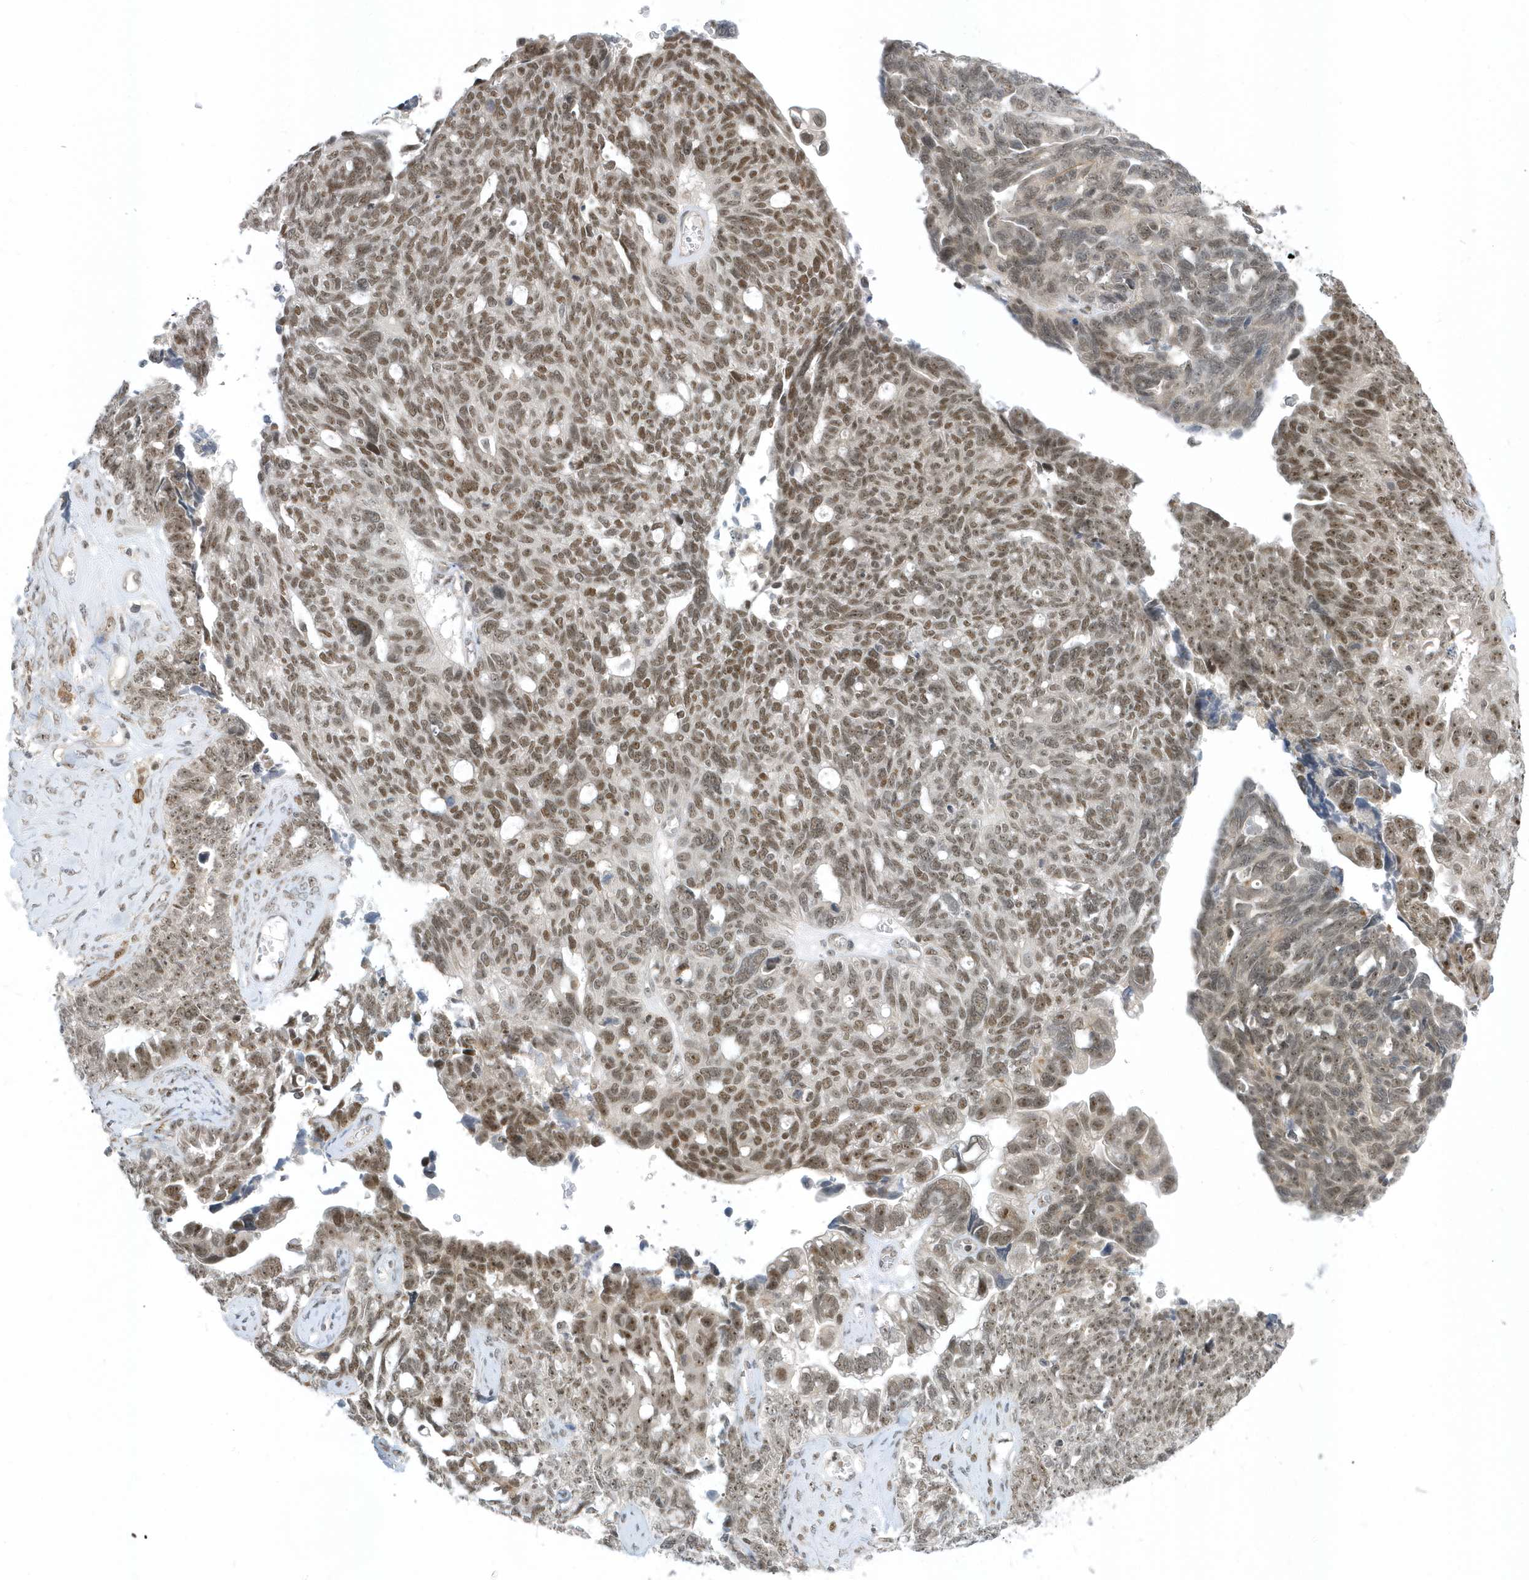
{"staining": {"intensity": "moderate", "quantity": ">75%", "location": "nuclear"}, "tissue": "ovarian cancer", "cell_type": "Tumor cells", "image_type": "cancer", "snomed": [{"axis": "morphology", "description": "Cystadenocarcinoma, serous, NOS"}, {"axis": "topography", "description": "Ovary"}], "caption": "Serous cystadenocarcinoma (ovarian) tissue reveals moderate nuclear staining in approximately >75% of tumor cells", "gene": "ZNF740", "patient": {"sex": "female", "age": 79}}